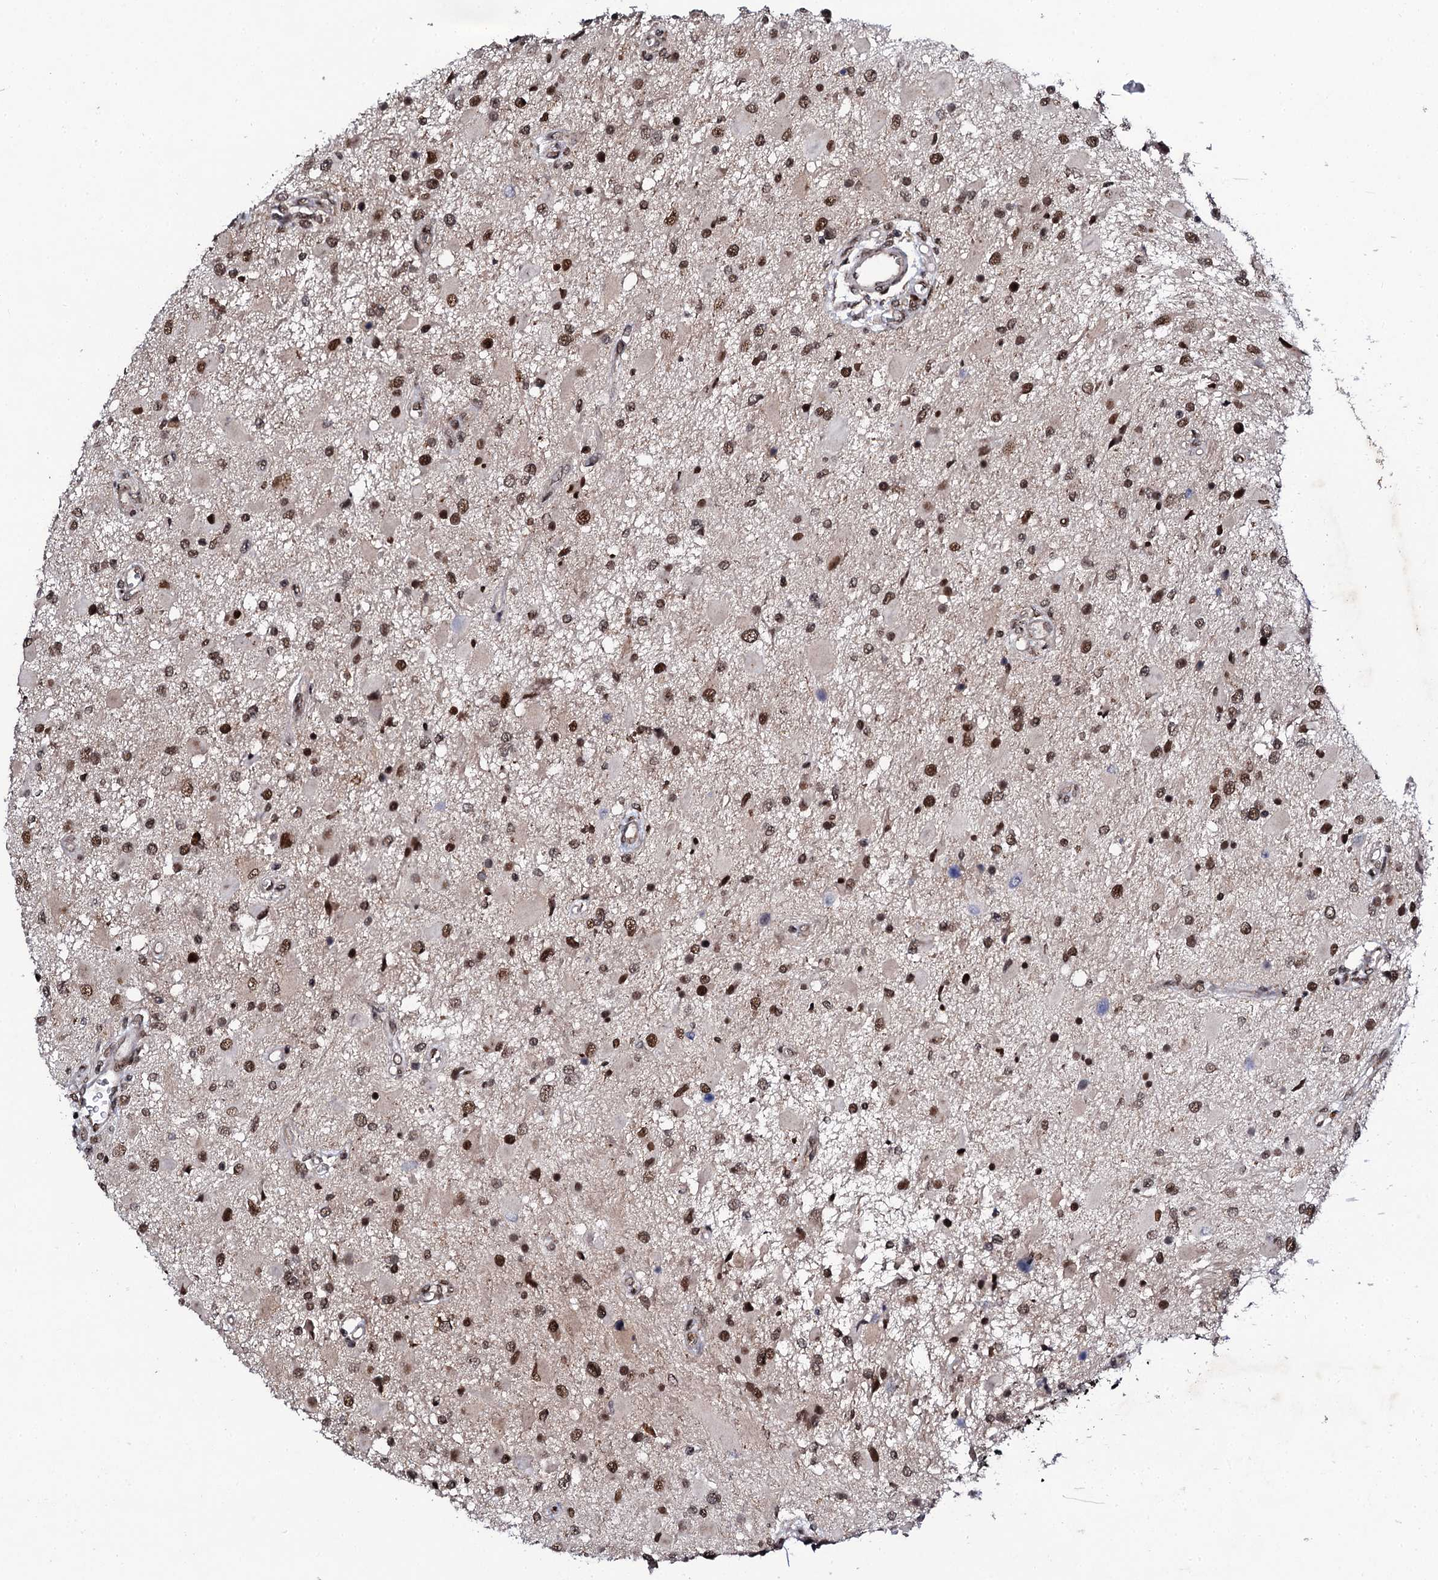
{"staining": {"intensity": "strong", "quantity": ">75%", "location": "nuclear"}, "tissue": "glioma", "cell_type": "Tumor cells", "image_type": "cancer", "snomed": [{"axis": "morphology", "description": "Glioma, malignant, High grade"}, {"axis": "topography", "description": "Brain"}], "caption": "An immunohistochemistry (IHC) photomicrograph of tumor tissue is shown. Protein staining in brown labels strong nuclear positivity in glioma within tumor cells.", "gene": "CSTF3", "patient": {"sex": "male", "age": 53}}